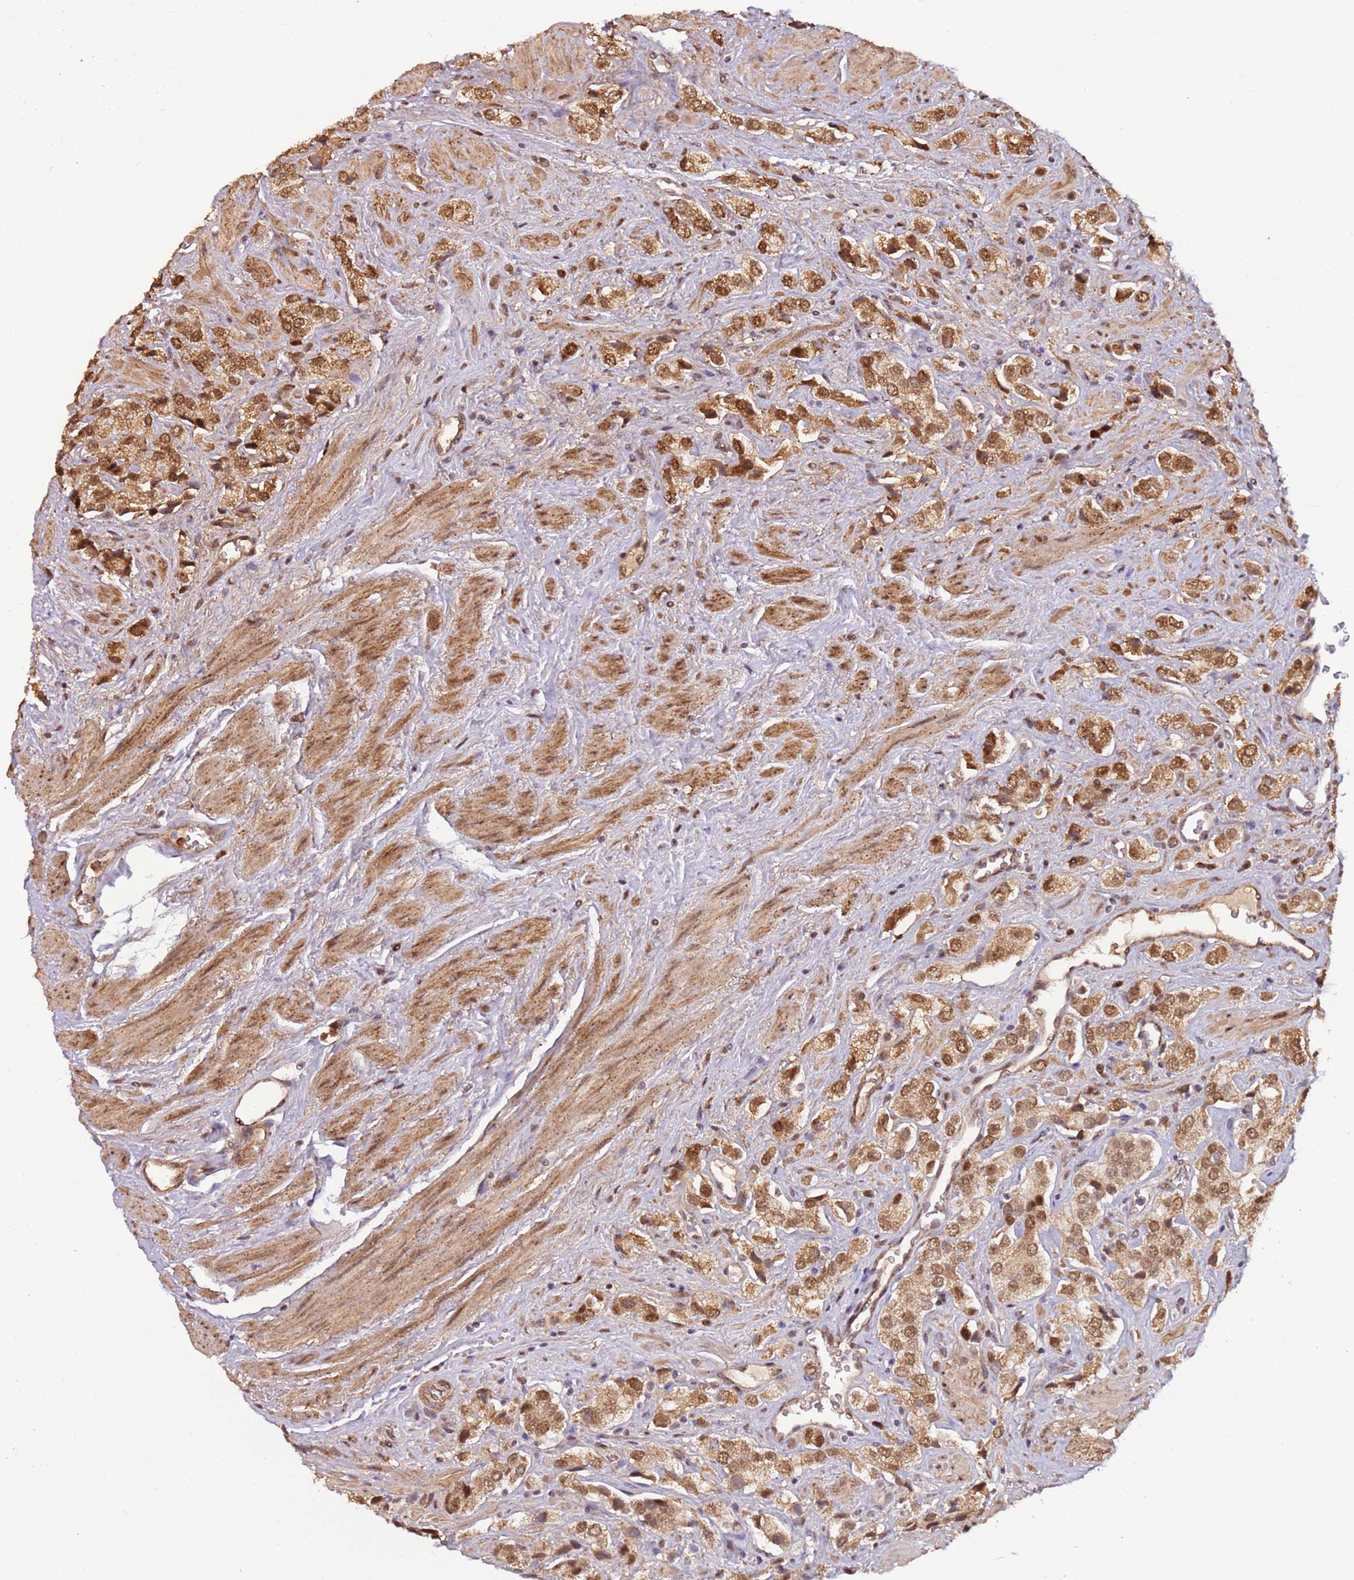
{"staining": {"intensity": "moderate", "quantity": ">75%", "location": "cytoplasmic/membranous,nuclear"}, "tissue": "prostate cancer", "cell_type": "Tumor cells", "image_type": "cancer", "snomed": [{"axis": "morphology", "description": "Adenocarcinoma, High grade"}, {"axis": "topography", "description": "Prostate and seminal vesicle, NOS"}], "caption": "Protein analysis of prostate cancer tissue reveals moderate cytoplasmic/membranous and nuclear positivity in approximately >75% of tumor cells.", "gene": "POLR3H", "patient": {"sex": "male", "age": 64}}